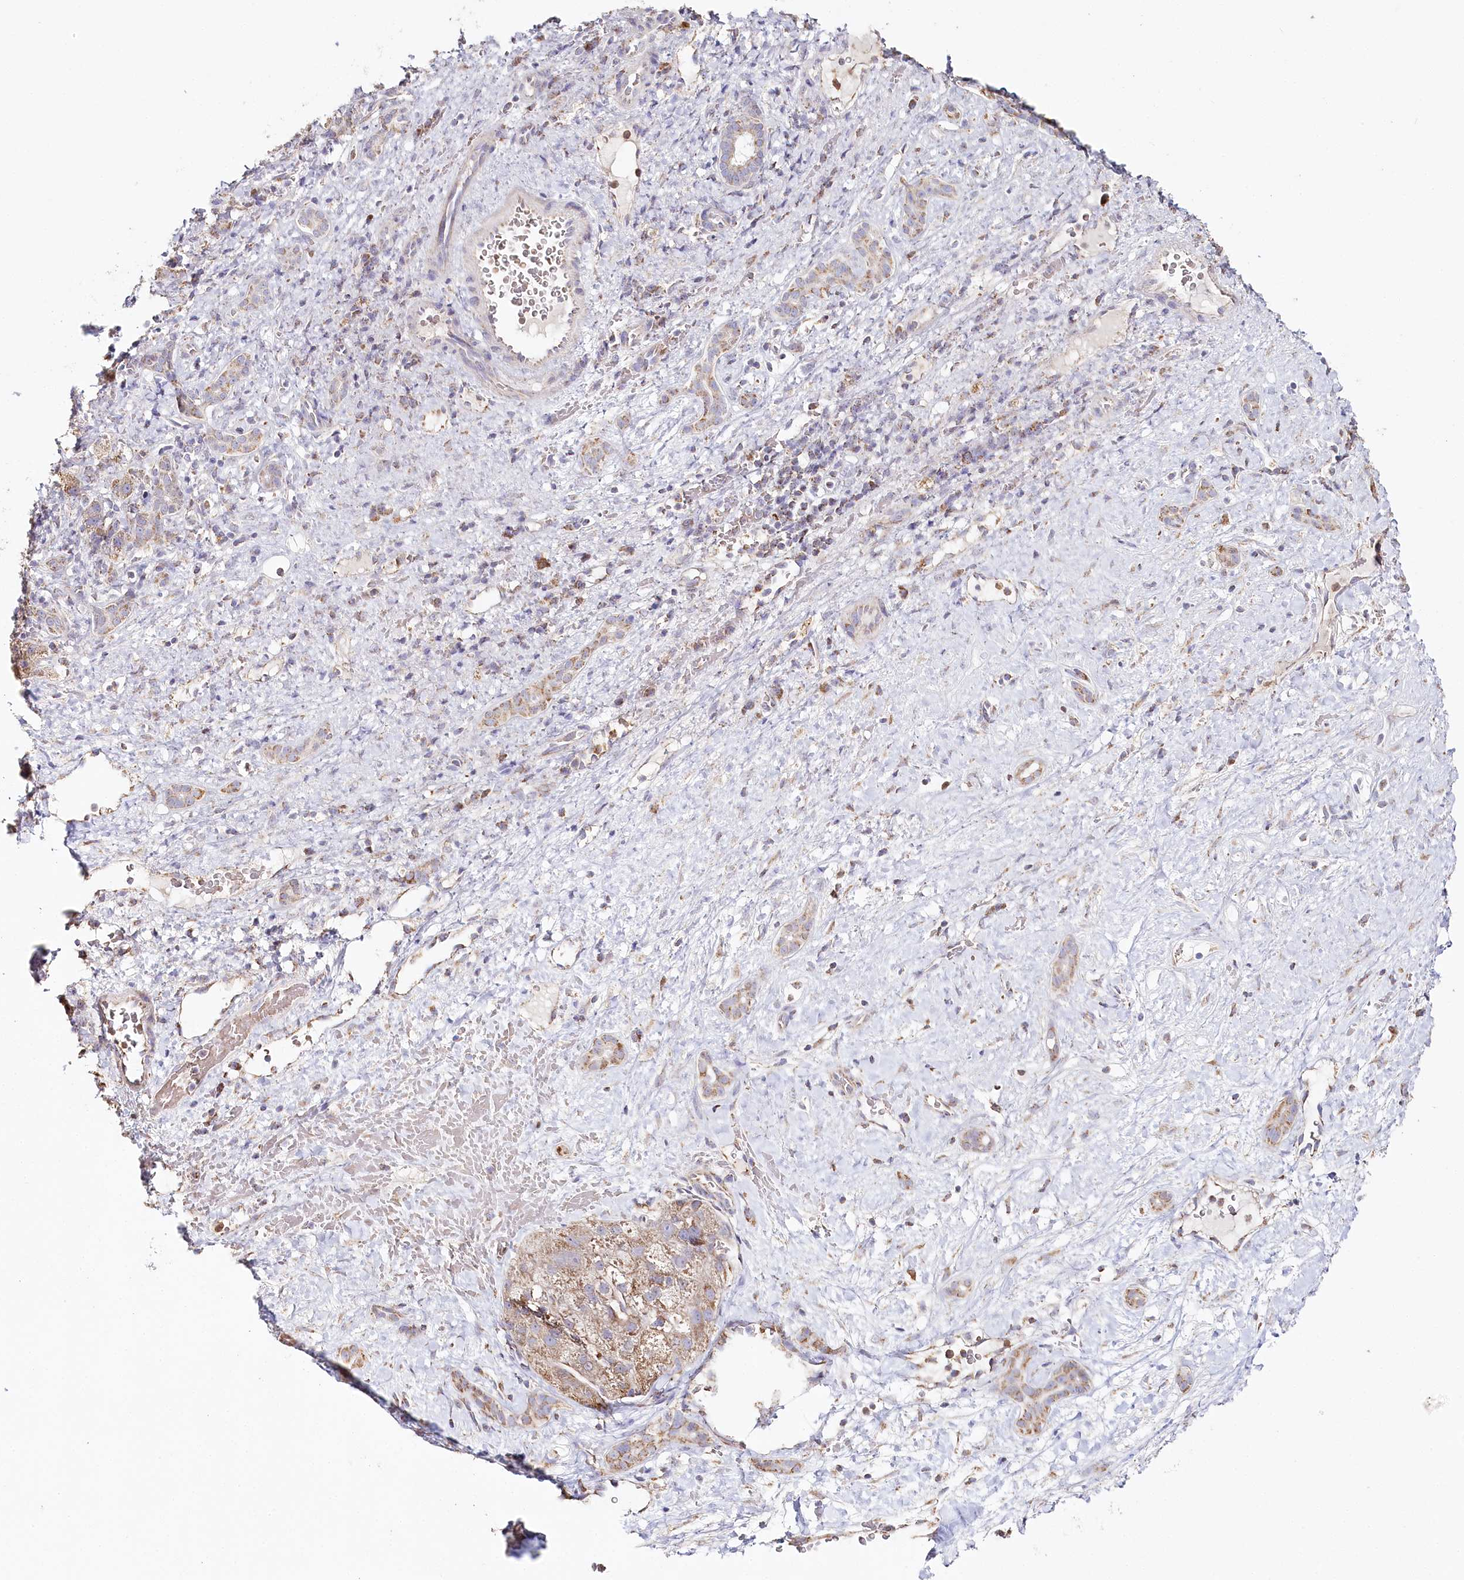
{"staining": {"intensity": "weak", "quantity": ">75%", "location": "cytoplasmic/membranous"}, "tissue": "liver cancer", "cell_type": "Tumor cells", "image_type": "cancer", "snomed": [{"axis": "morphology", "description": "Normal tissue, NOS"}, {"axis": "morphology", "description": "Carcinoma, Hepatocellular, NOS"}, {"axis": "topography", "description": "Liver"}], "caption": "A high-resolution histopathology image shows immunohistochemistry (IHC) staining of liver hepatocellular carcinoma, which shows weak cytoplasmic/membranous positivity in approximately >75% of tumor cells. (DAB (3,3'-diaminobenzidine) = brown stain, brightfield microscopy at high magnification).", "gene": "MMP25", "patient": {"sex": "male", "age": 57}}